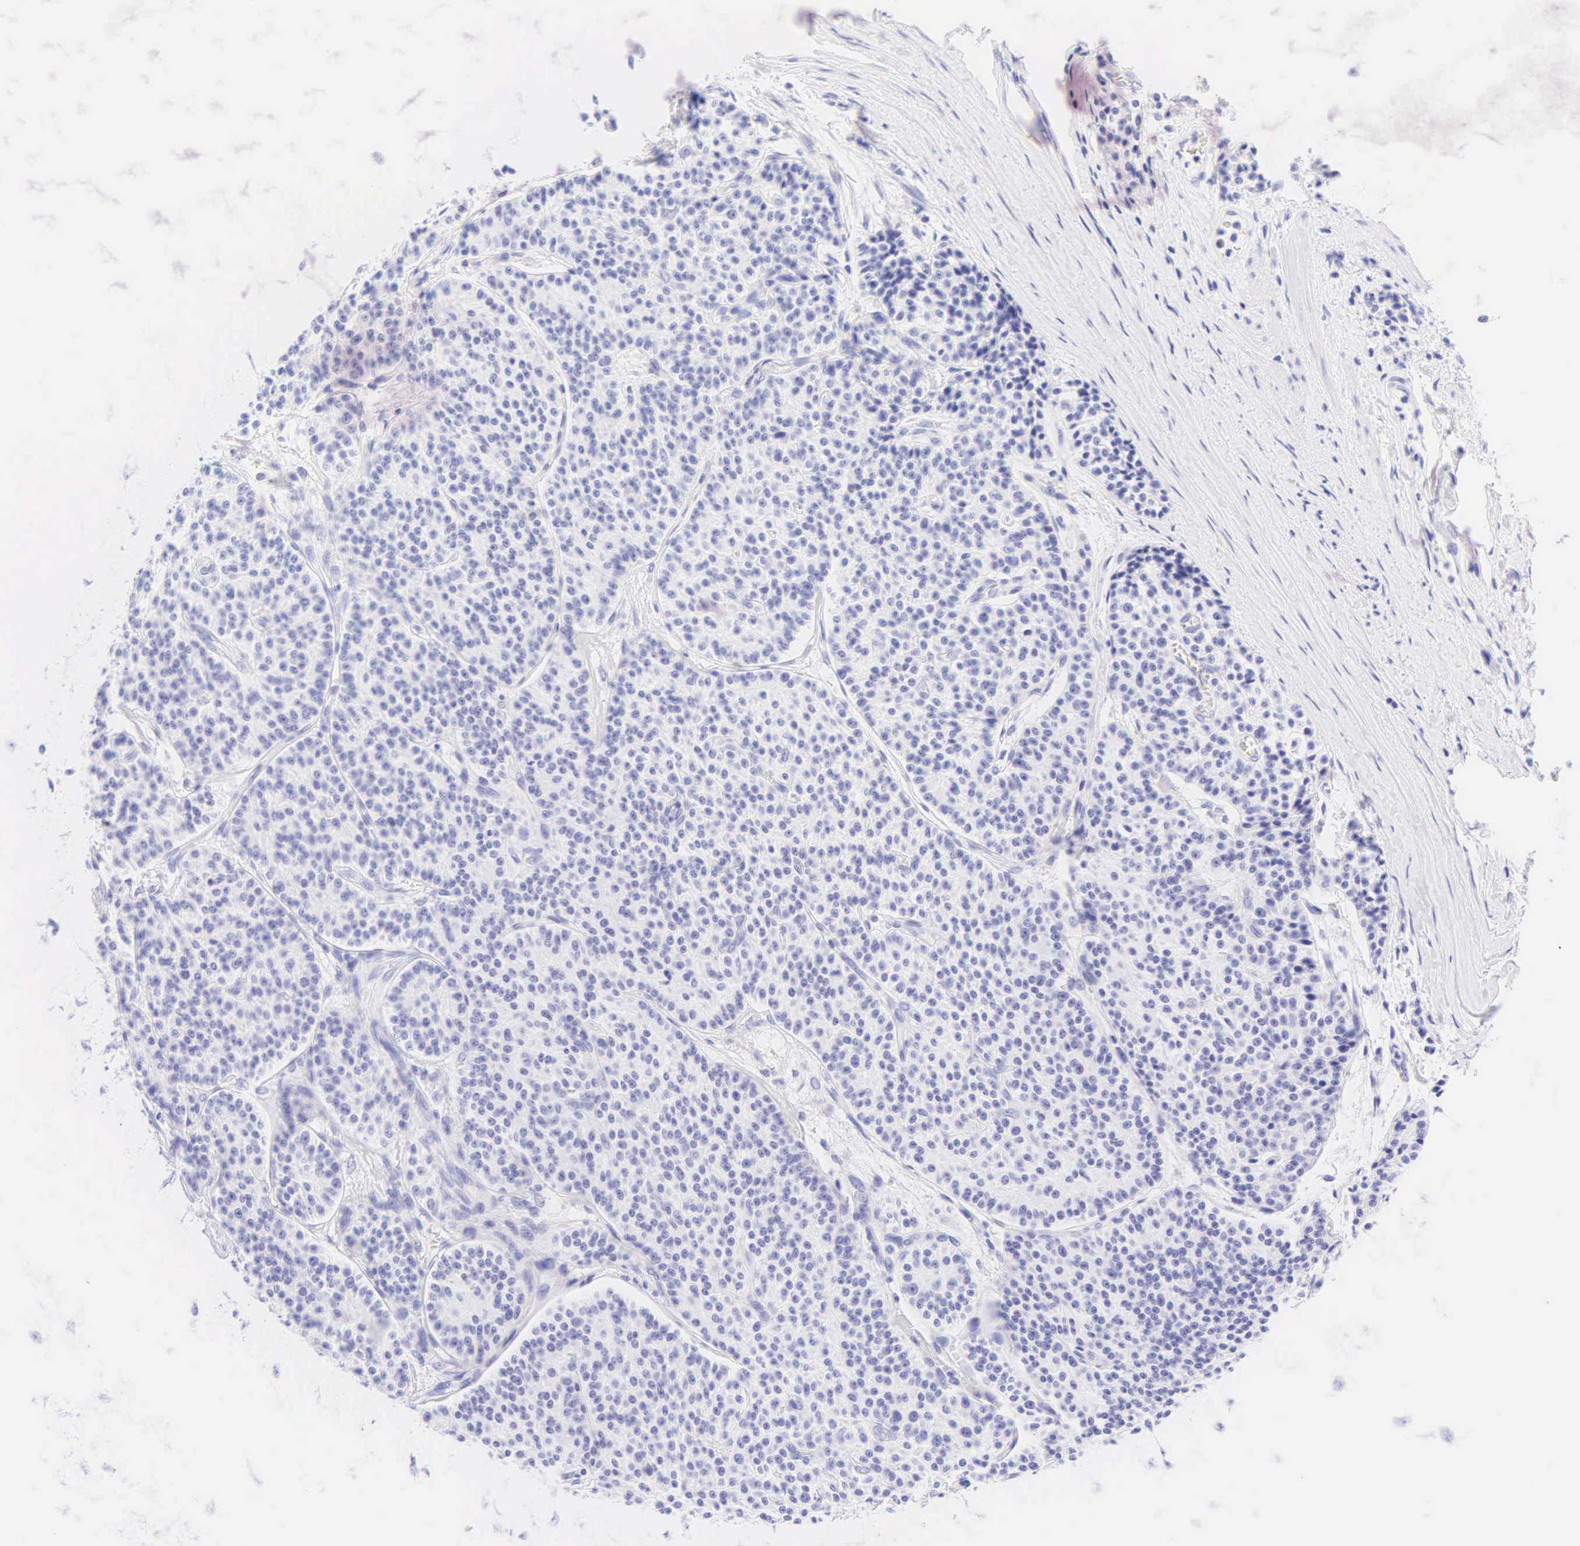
{"staining": {"intensity": "negative", "quantity": "none", "location": "none"}, "tissue": "carcinoid", "cell_type": "Tumor cells", "image_type": "cancer", "snomed": [{"axis": "morphology", "description": "Carcinoid, malignant, NOS"}, {"axis": "topography", "description": "Stomach"}], "caption": "This is an immunohistochemistry (IHC) histopathology image of human carcinoid. There is no staining in tumor cells.", "gene": "KRT20", "patient": {"sex": "female", "age": 76}}